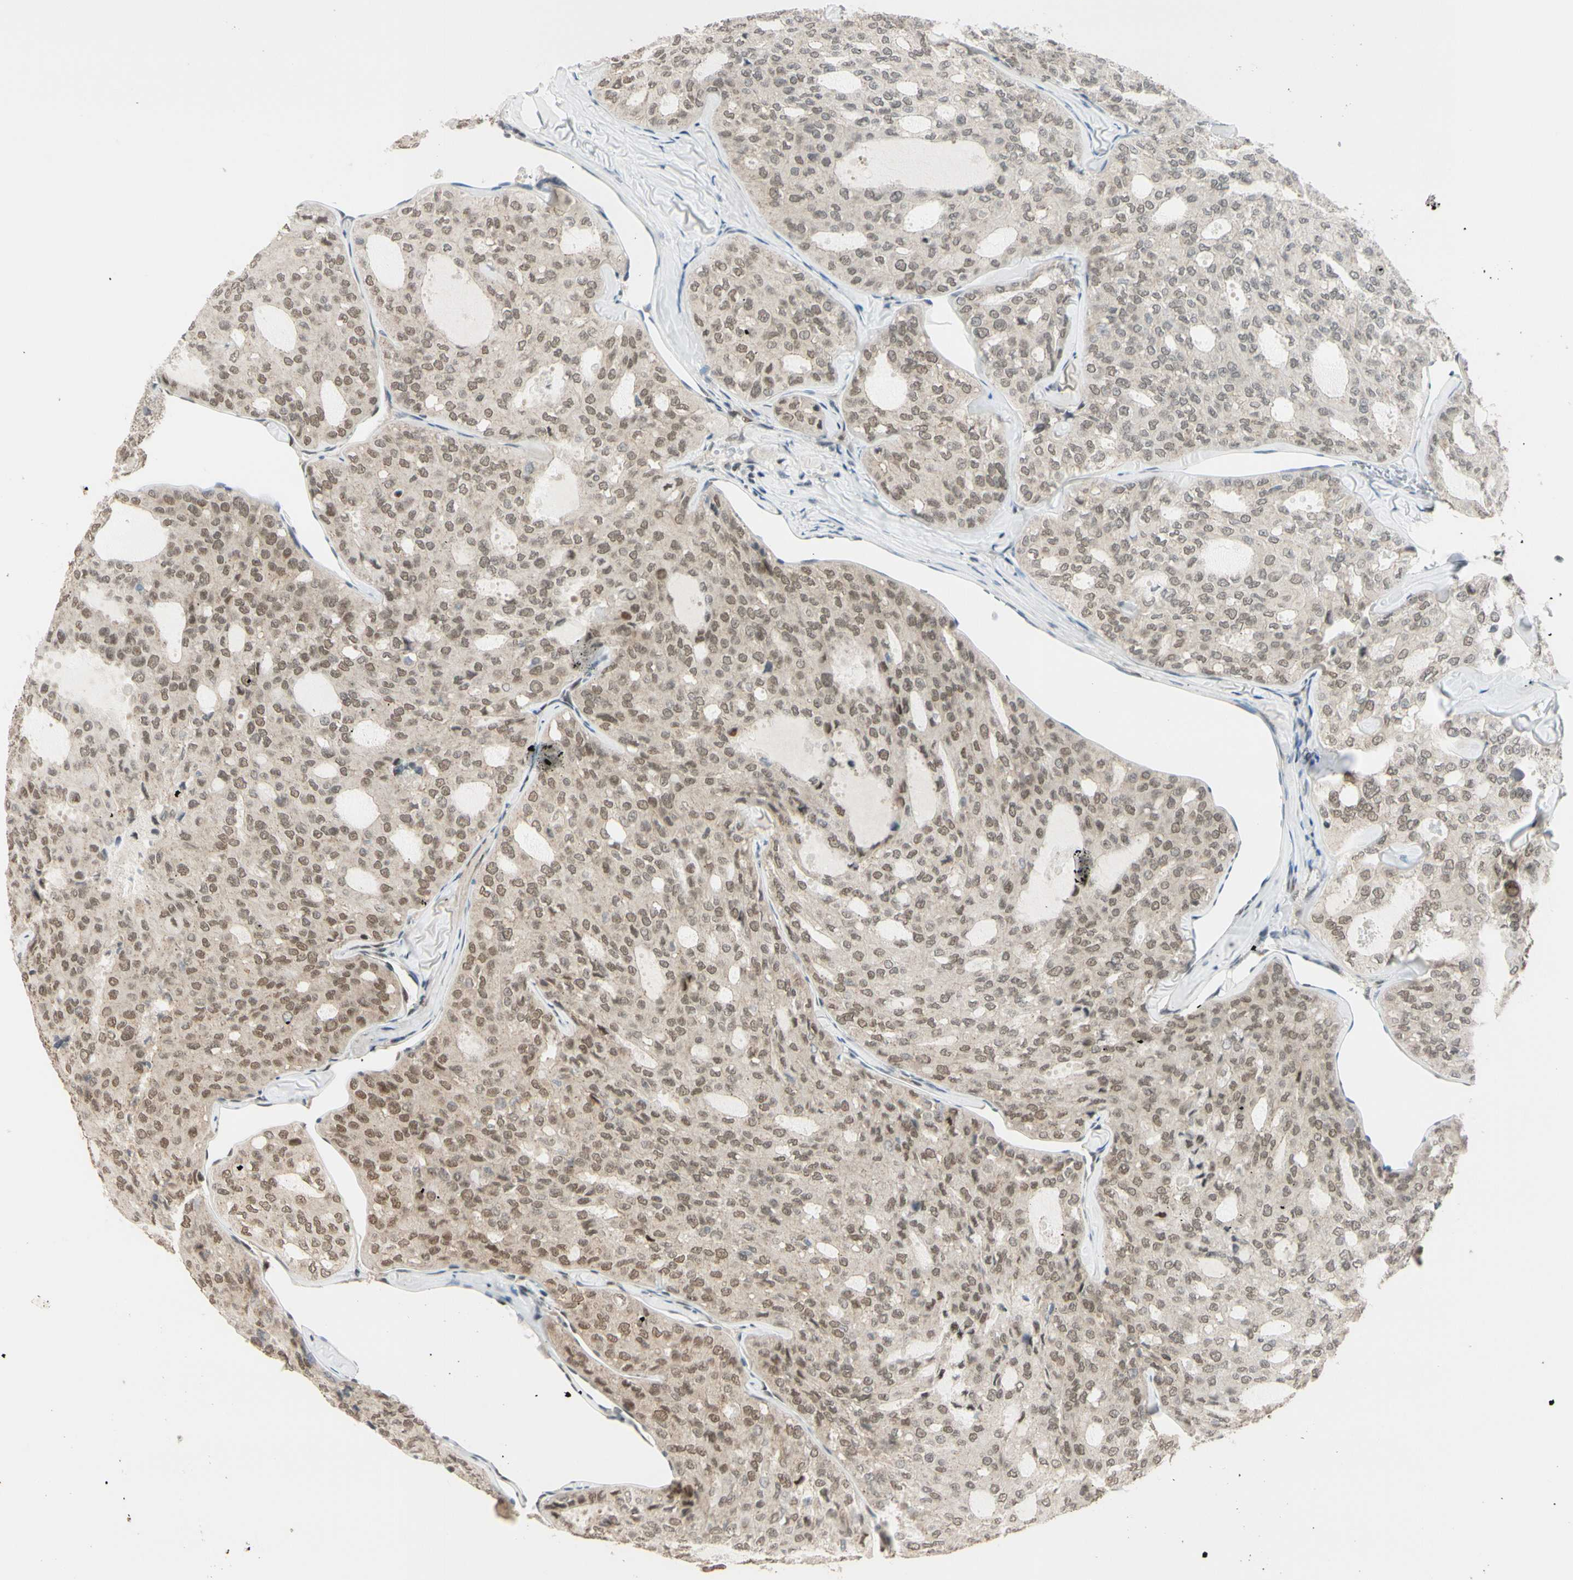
{"staining": {"intensity": "weak", "quantity": ">75%", "location": "cytoplasmic/membranous,nuclear"}, "tissue": "thyroid cancer", "cell_type": "Tumor cells", "image_type": "cancer", "snomed": [{"axis": "morphology", "description": "Follicular adenoma carcinoma, NOS"}, {"axis": "topography", "description": "Thyroid gland"}], "caption": "A low amount of weak cytoplasmic/membranous and nuclear positivity is identified in approximately >75% of tumor cells in thyroid cancer tissue. The staining is performed using DAB (3,3'-diaminobenzidine) brown chromogen to label protein expression. The nuclei are counter-stained blue using hematoxylin.", "gene": "BRMS1", "patient": {"sex": "male", "age": 75}}